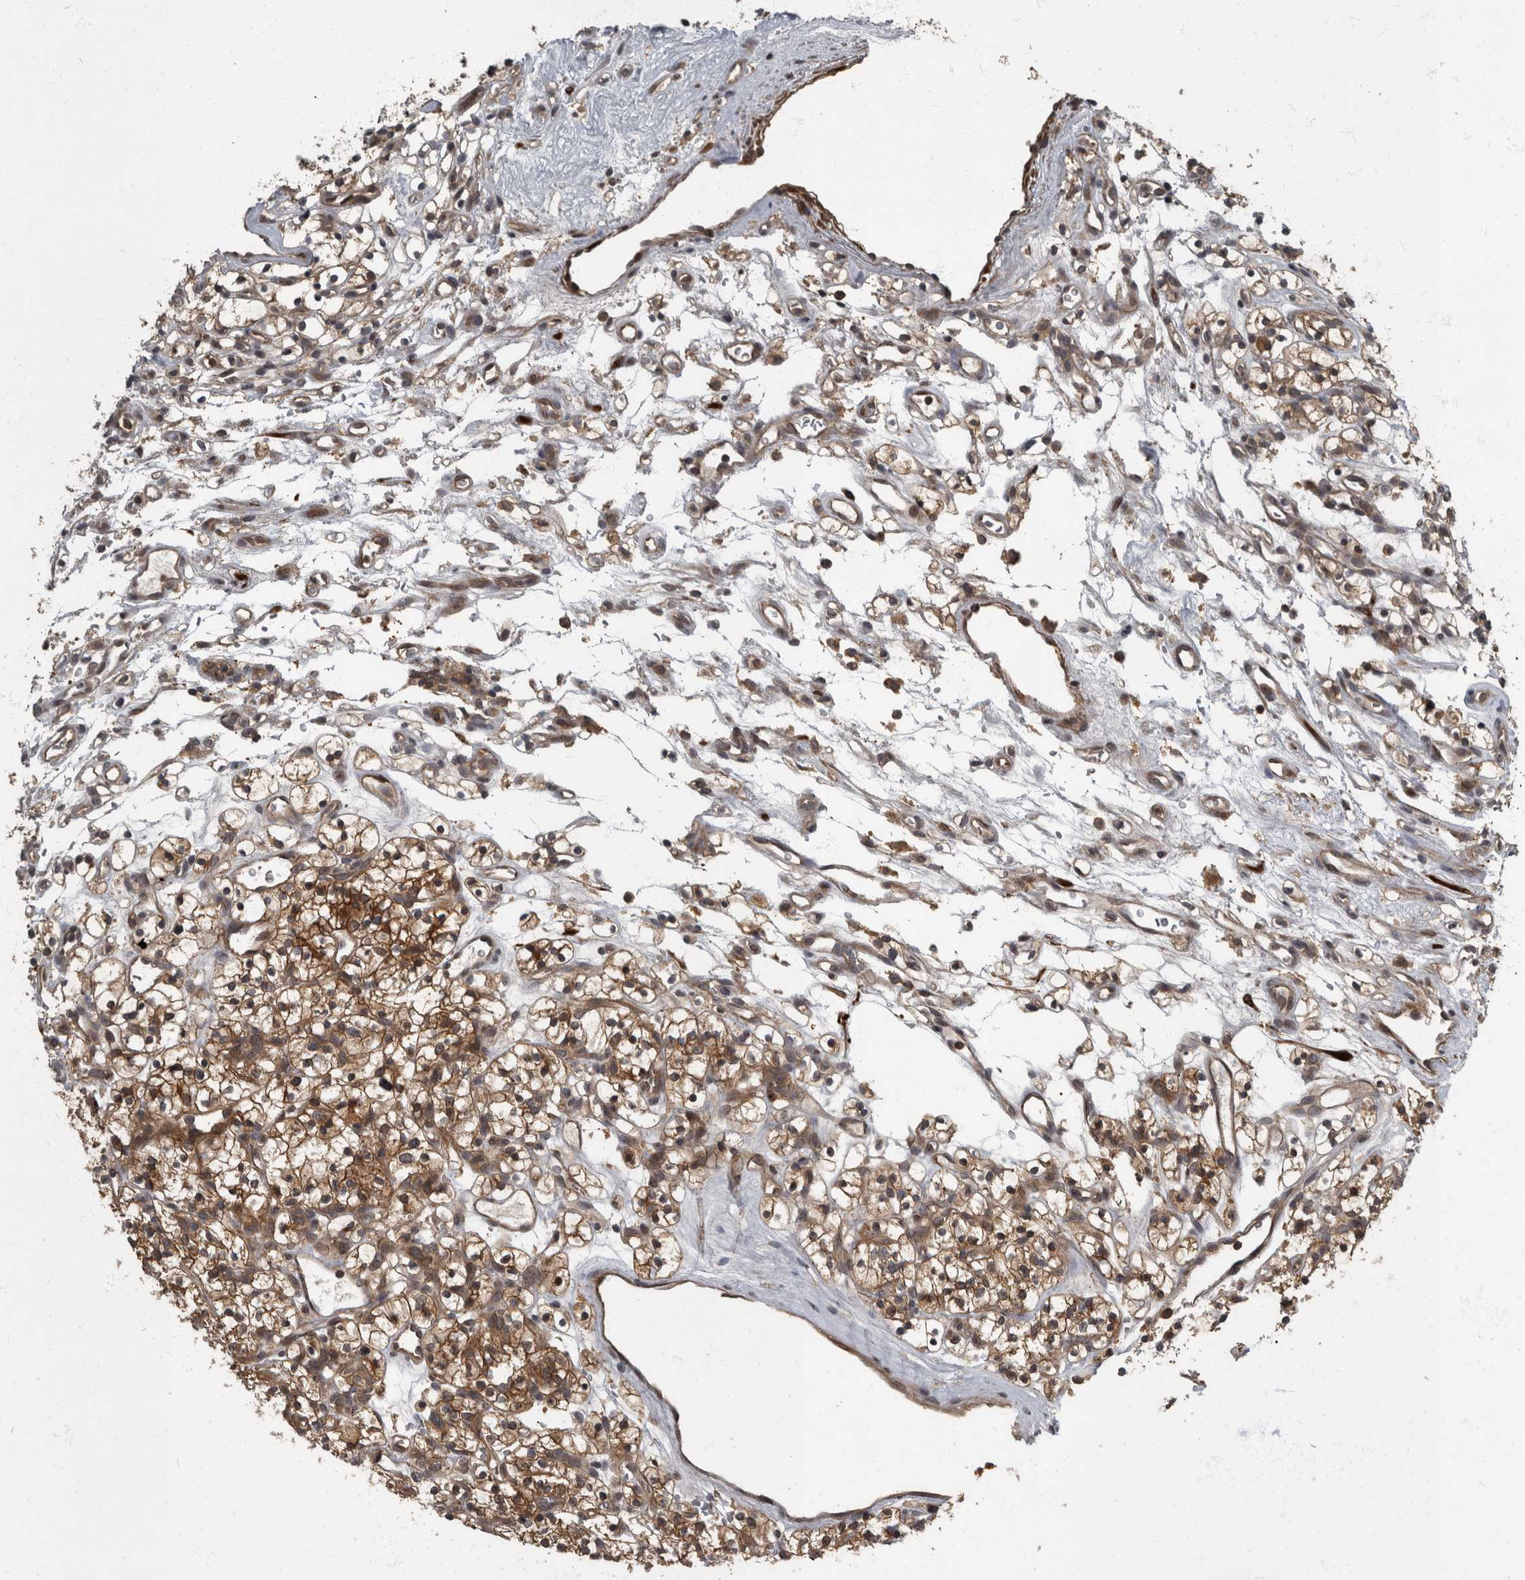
{"staining": {"intensity": "moderate", "quantity": ">75%", "location": "cytoplasmic/membranous,nuclear"}, "tissue": "renal cancer", "cell_type": "Tumor cells", "image_type": "cancer", "snomed": [{"axis": "morphology", "description": "Adenocarcinoma, NOS"}, {"axis": "topography", "description": "Kidney"}], "caption": "Moderate cytoplasmic/membranous and nuclear staining for a protein is appreciated in about >75% of tumor cells of adenocarcinoma (renal) using IHC.", "gene": "RABGGTB", "patient": {"sex": "female", "age": 57}}